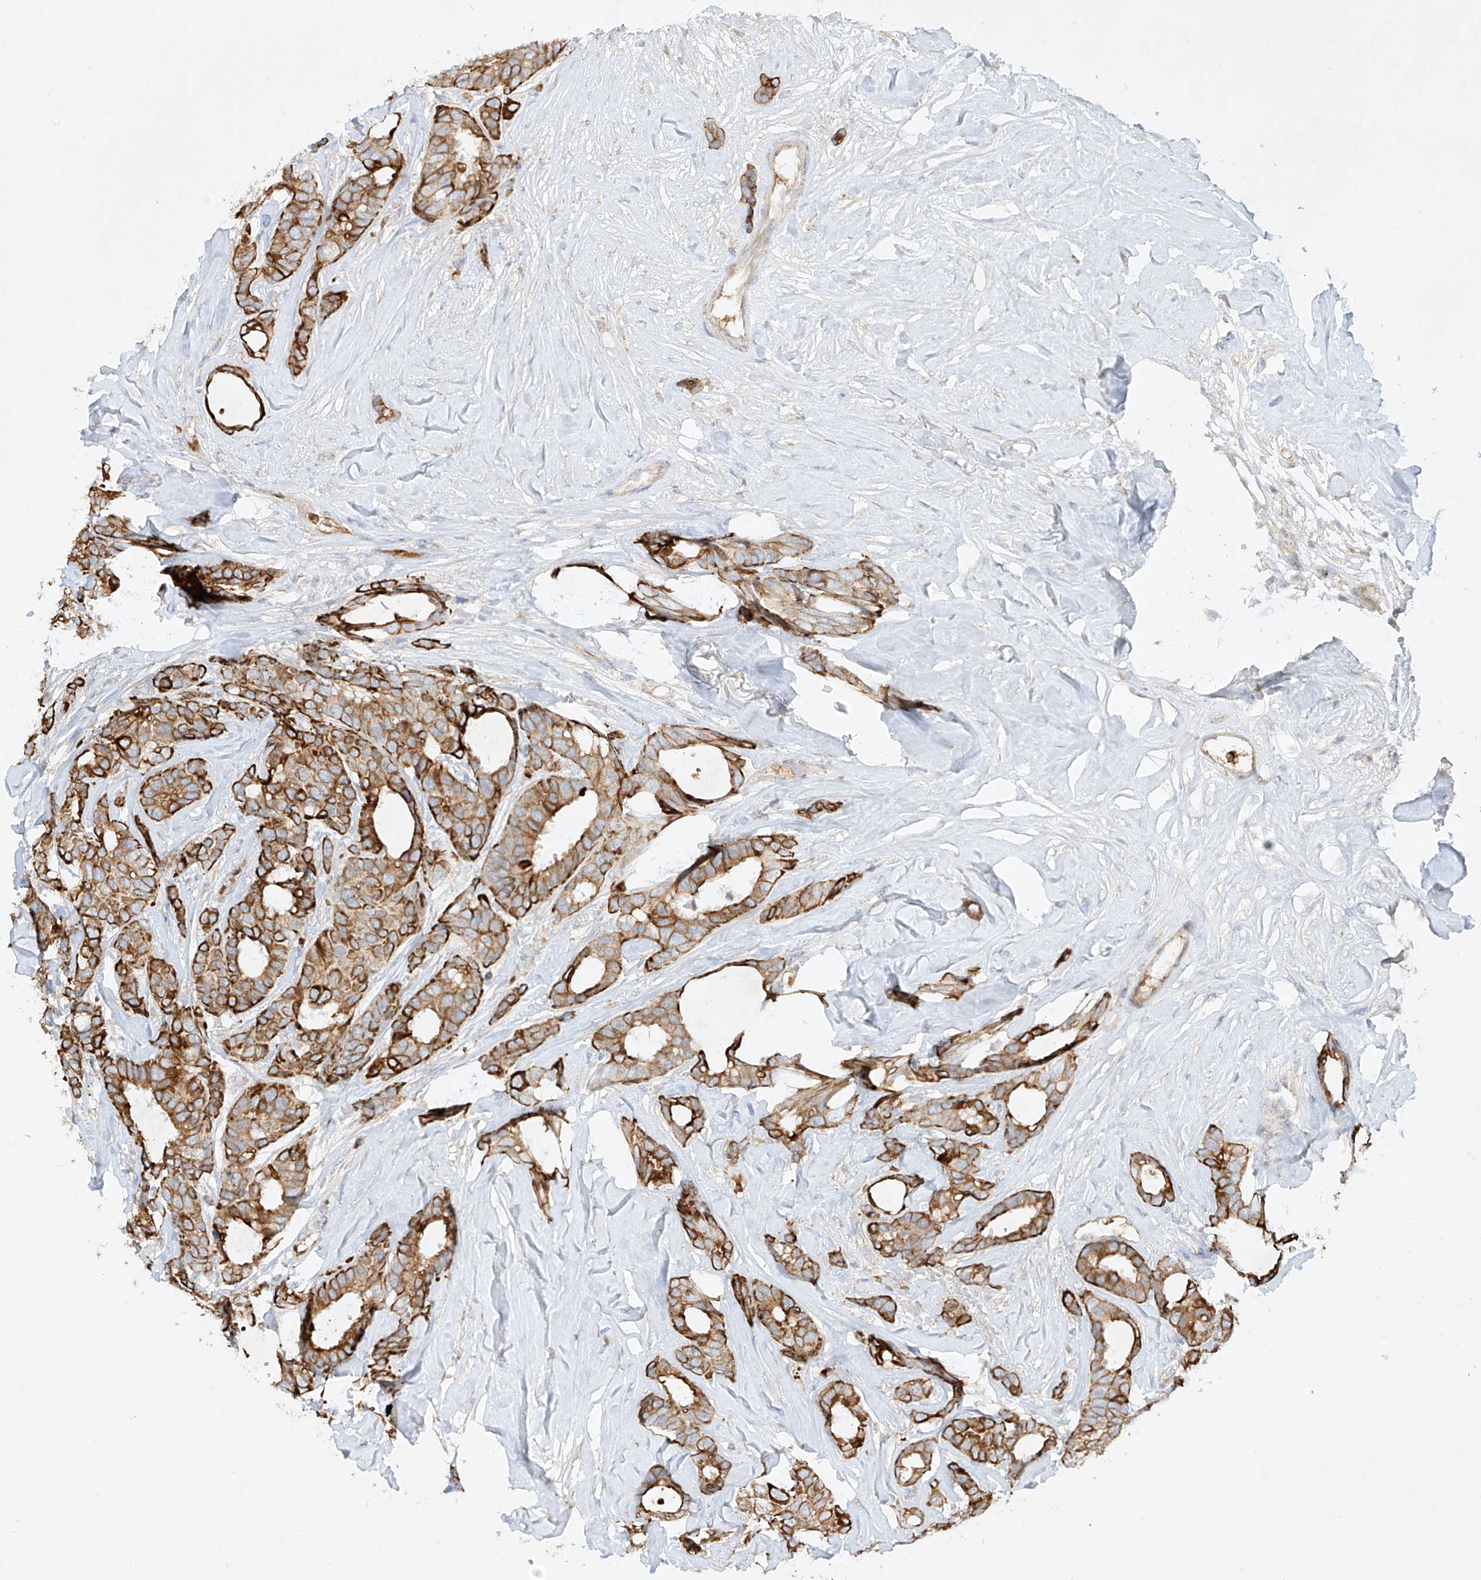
{"staining": {"intensity": "strong", "quantity": ">75%", "location": "cytoplasmic/membranous"}, "tissue": "breast cancer", "cell_type": "Tumor cells", "image_type": "cancer", "snomed": [{"axis": "morphology", "description": "Duct carcinoma"}, {"axis": "topography", "description": "Breast"}], "caption": "Protein expression analysis of invasive ductal carcinoma (breast) exhibits strong cytoplasmic/membranous positivity in about >75% of tumor cells.", "gene": "KPNA7", "patient": {"sex": "female", "age": 87}}